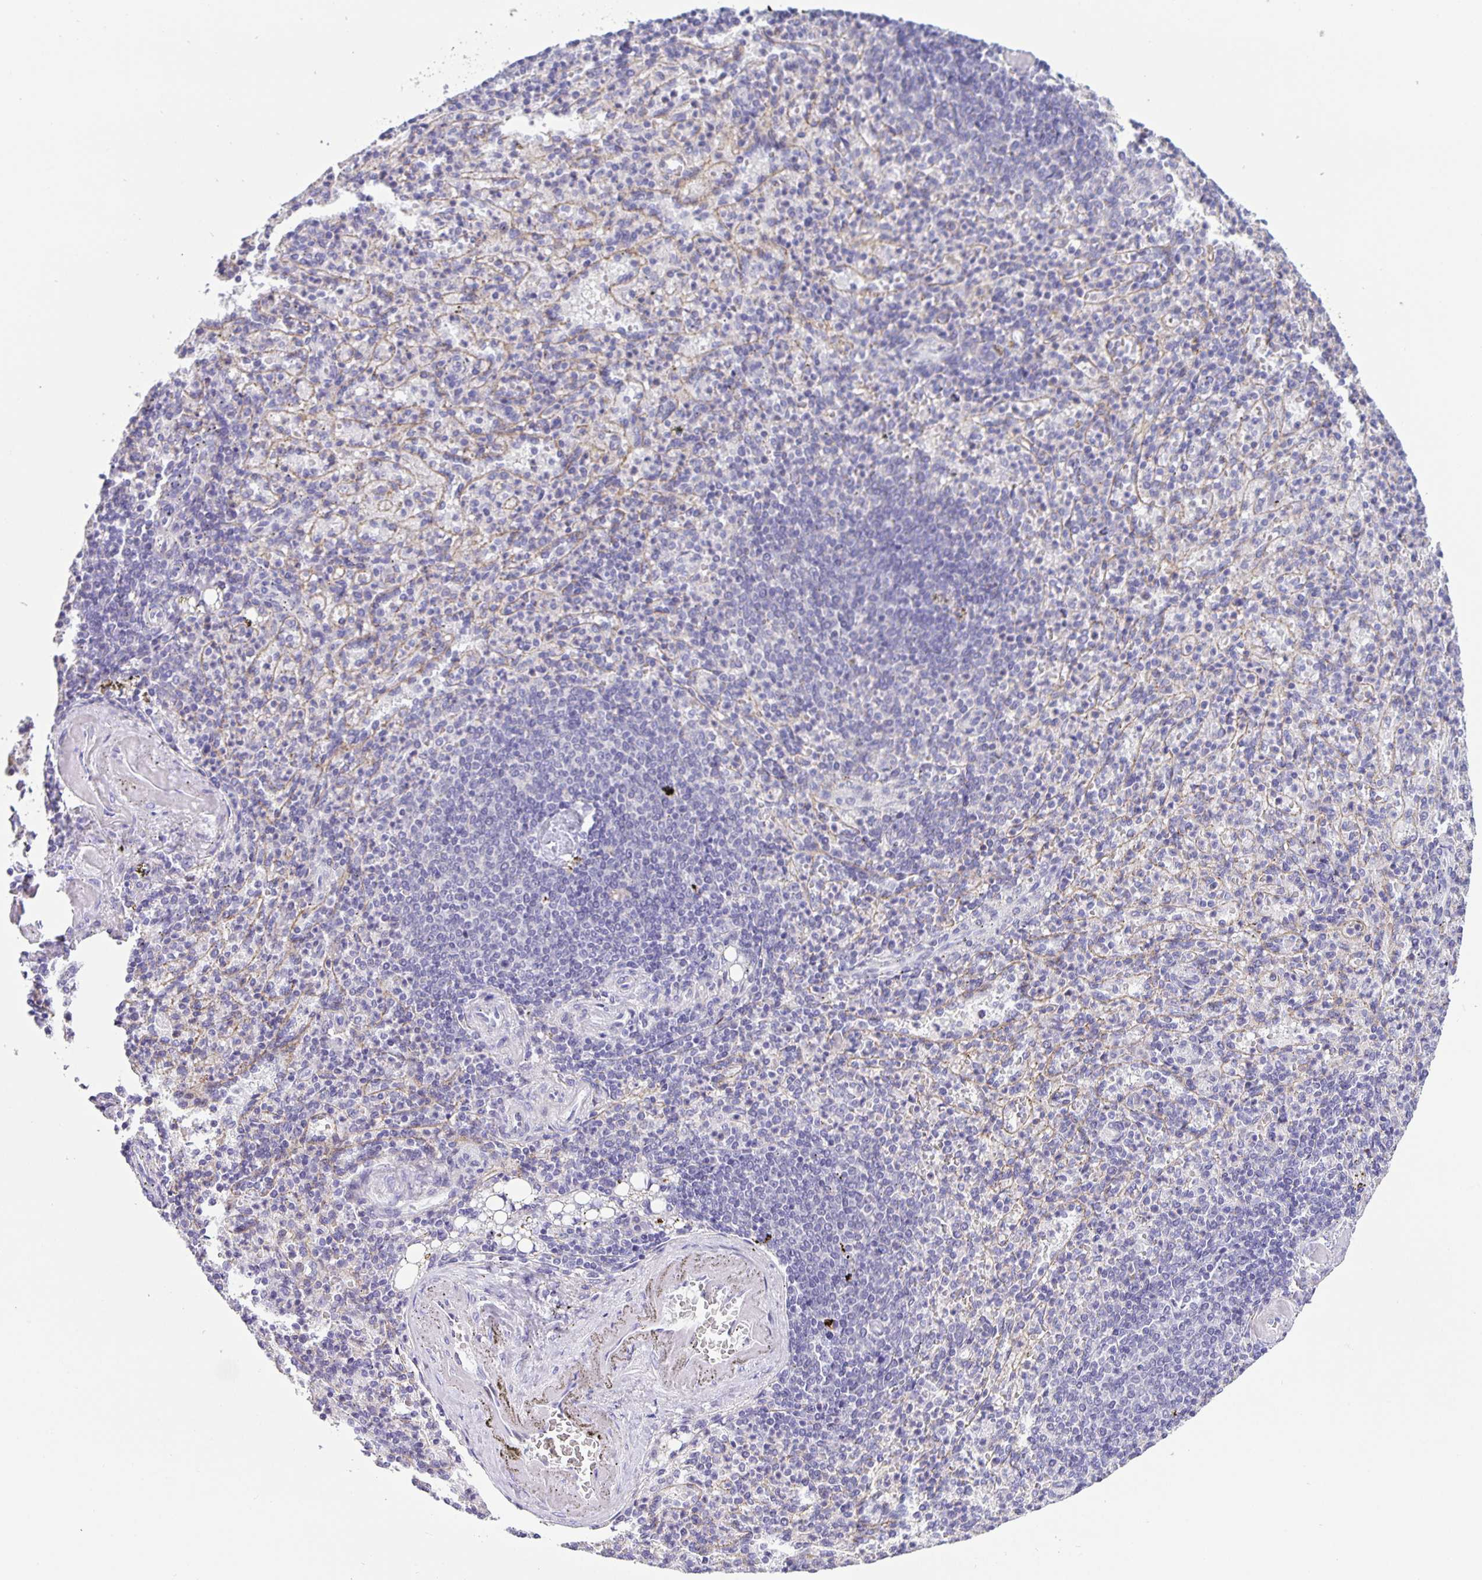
{"staining": {"intensity": "negative", "quantity": "none", "location": "none"}, "tissue": "spleen", "cell_type": "Cells in red pulp", "image_type": "normal", "snomed": [{"axis": "morphology", "description": "Normal tissue, NOS"}, {"axis": "topography", "description": "Spleen"}], "caption": "This is an IHC histopathology image of unremarkable human spleen. There is no expression in cells in red pulp.", "gene": "FOSL2", "patient": {"sex": "female", "age": 74}}